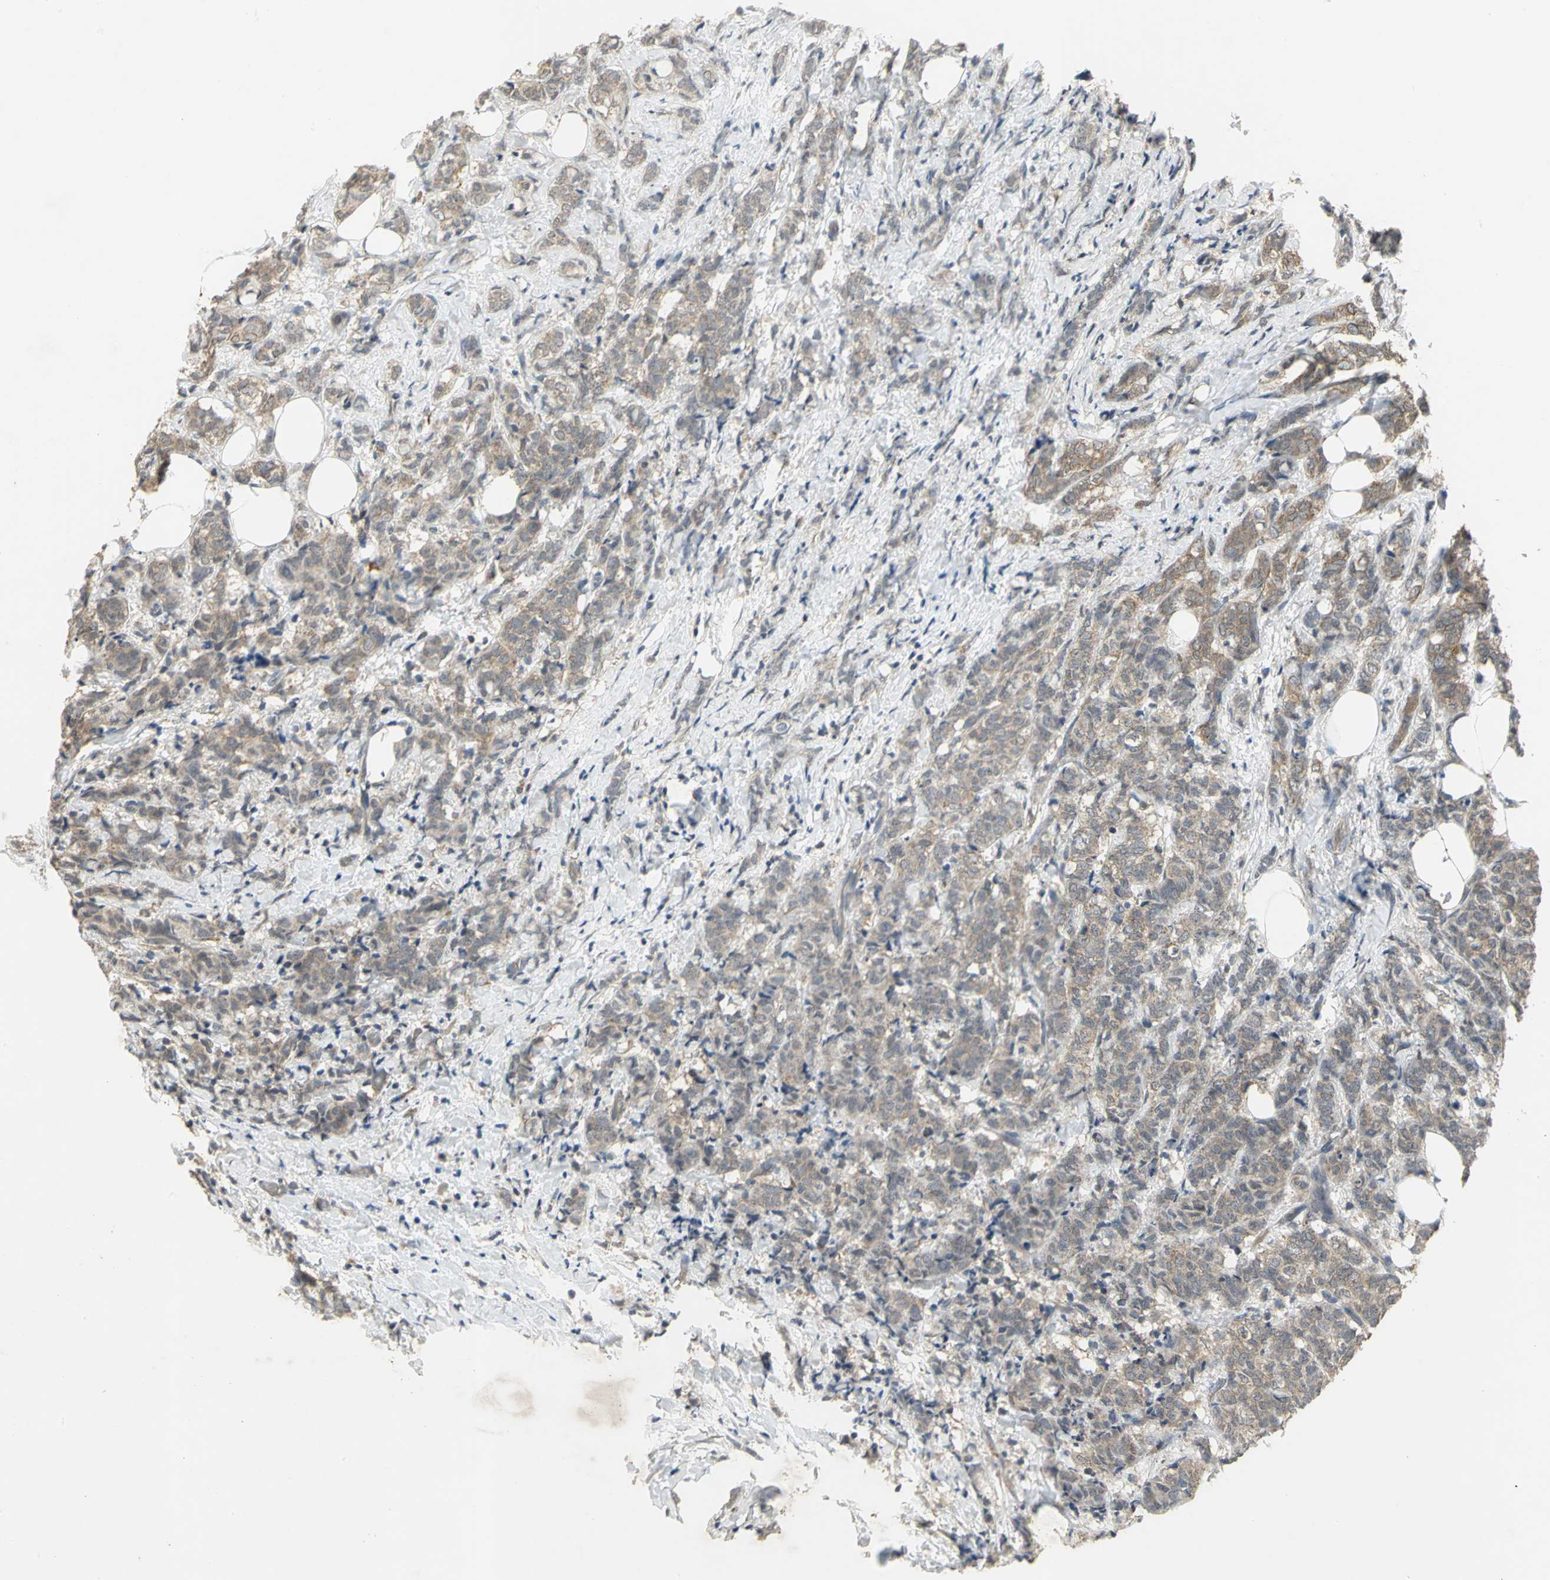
{"staining": {"intensity": "weak", "quantity": ">75%", "location": "cytoplasmic/membranous"}, "tissue": "breast cancer", "cell_type": "Tumor cells", "image_type": "cancer", "snomed": [{"axis": "morphology", "description": "Lobular carcinoma"}, {"axis": "topography", "description": "Breast"}], "caption": "Protein expression by IHC reveals weak cytoplasmic/membranous staining in approximately >75% of tumor cells in breast cancer (lobular carcinoma).", "gene": "KEAP1", "patient": {"sex": "female", "age": 60}}